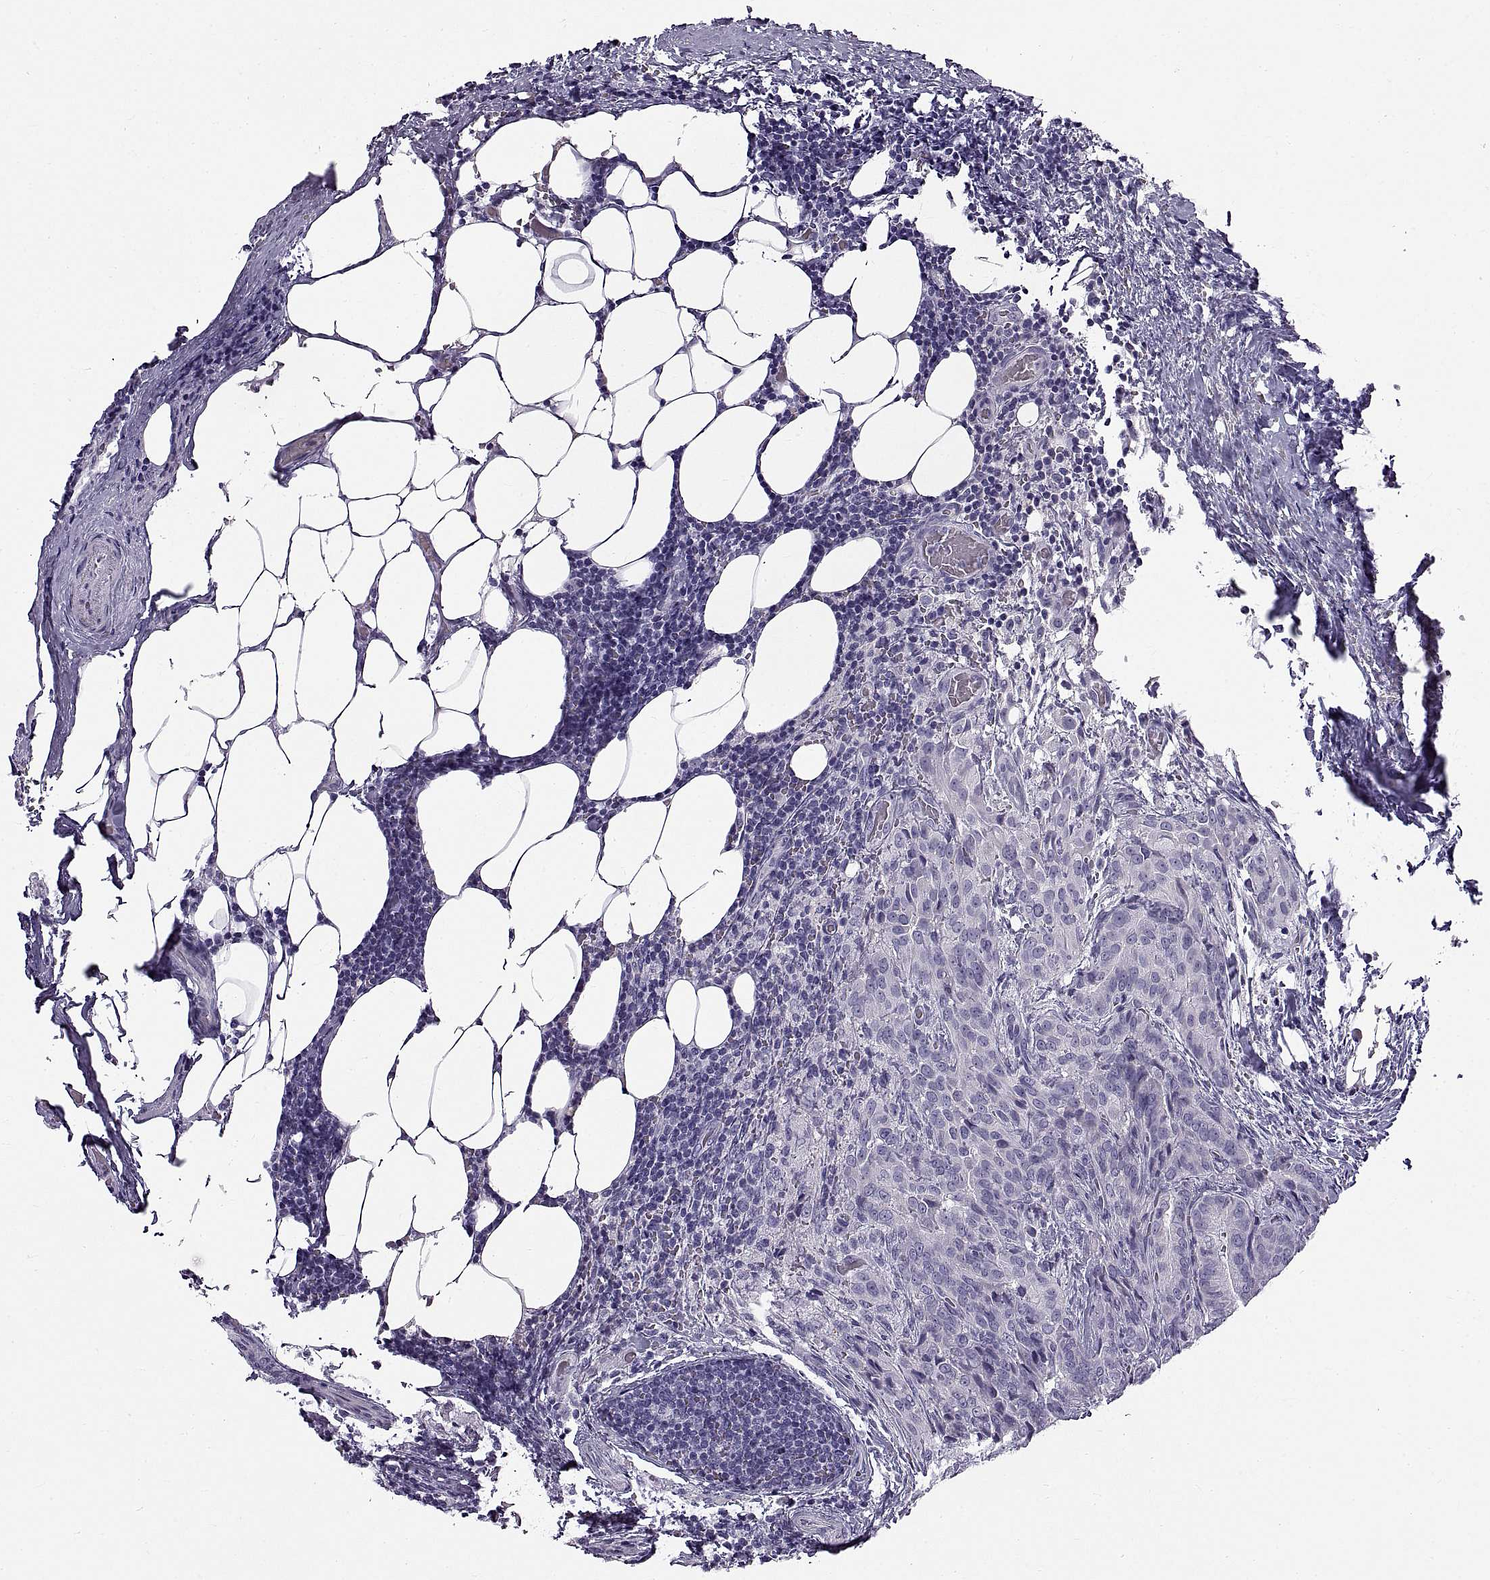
{"staining": {"intensity": "negative", "quantity": "none", "location": "none"}, "tissue": "thyroid cancer", "cell_type": "Tumor cells", "image_type": "cancer", "snomed": [{"axis": "morphology", "description": "Papillary adenocarcinoma, NOS"}, {"axis": "topography", "description": "Thyroid gland"}], "caption": "High power microscopy micrograph of an immunohistochemistry micrograph of thyroid cancer, revealing no significant positivity in tumor cells.", "gene": "WFDC8", "patient": {"sex": "male", "age": 61}}